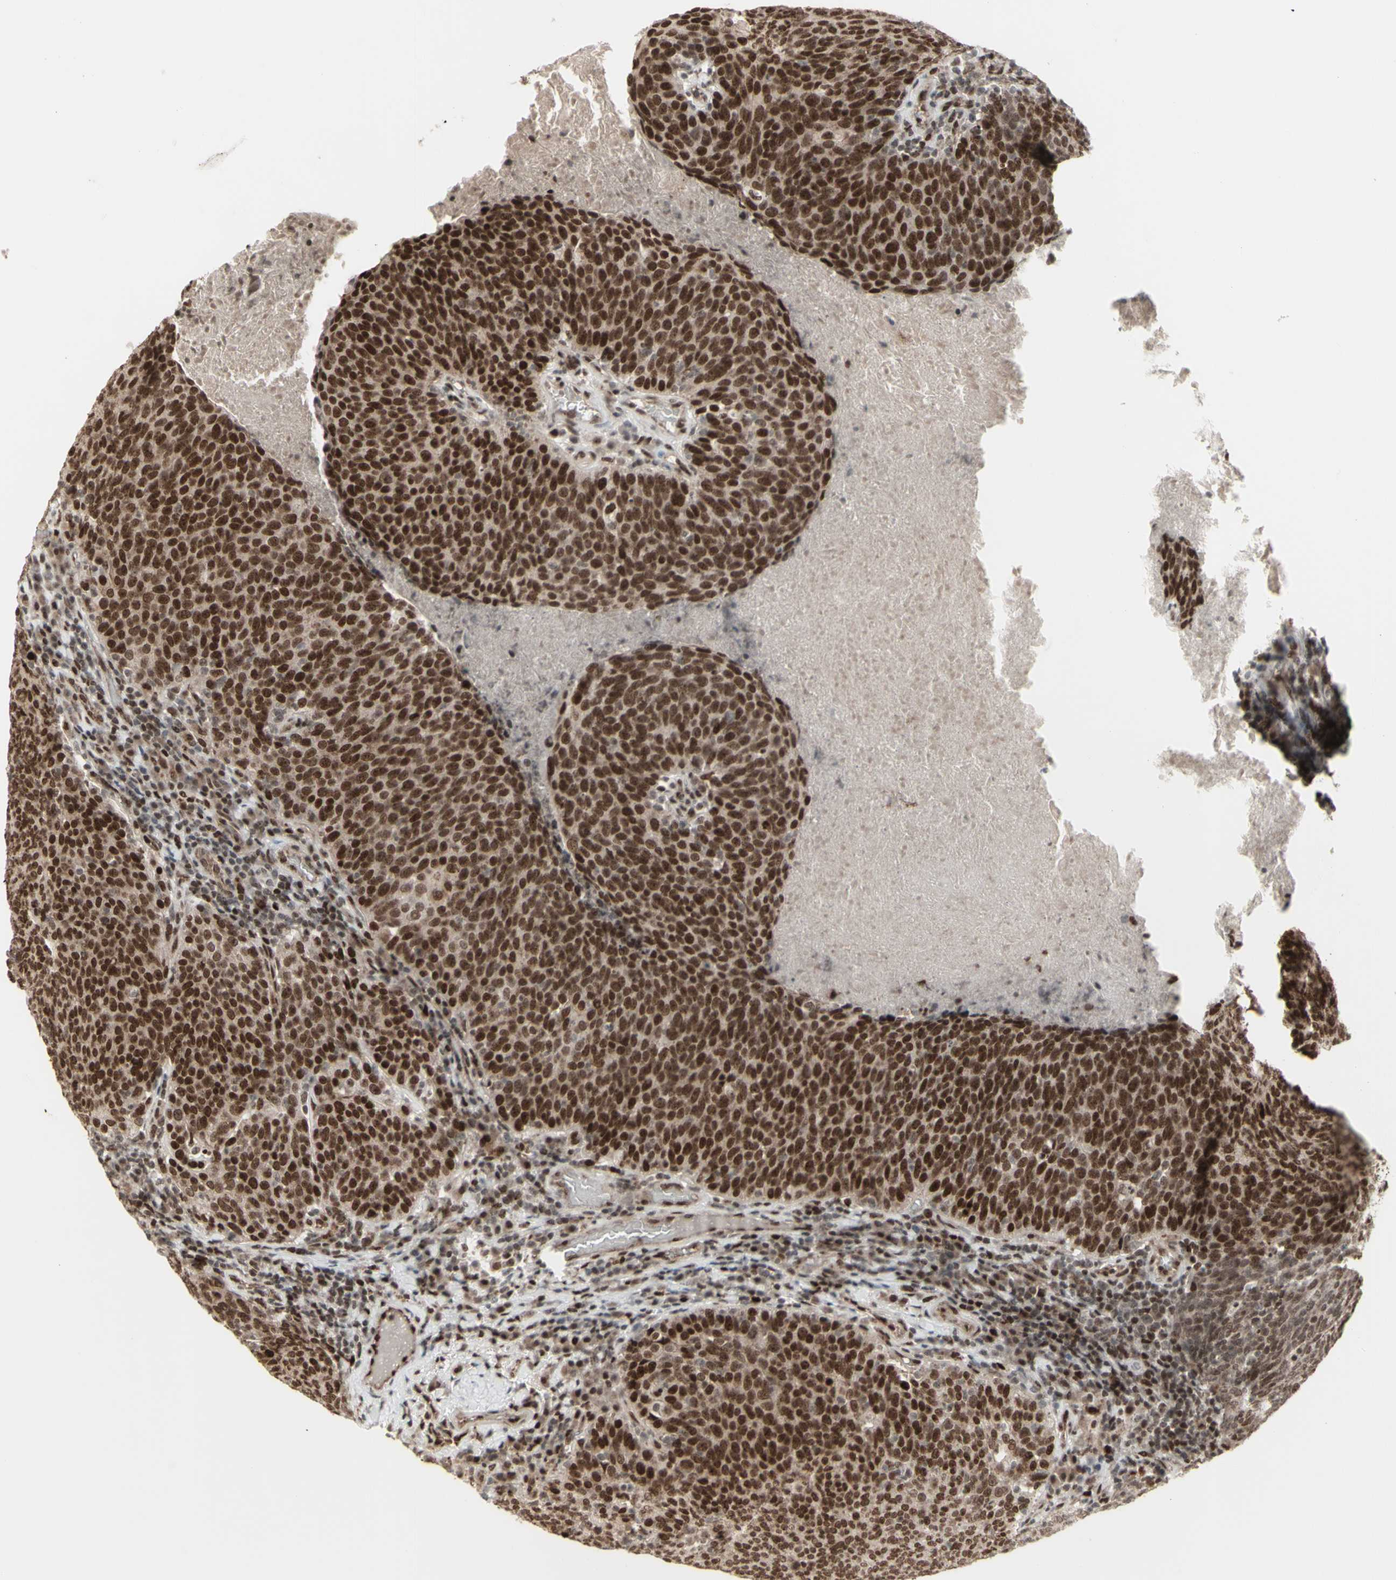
{"staining": {"intensity": "strong", "quantity": ">75%", "location": "cytoplasmic/membranous,nuclear"}, "tissue": "head and neck cancer", "cell_type": "Tumor cells", "image_type": "cancer", "snomed": [{"axis": "morphology", "description": "Squamous cell carcinoma, NOS"}, {"axis": "morphology", "description": "Squamous cell carcinoma, metastatic, NOS"}, {"axis": "topography", "description": "Lymph node"}, {"axis": "topography", "description": "Head-Neck"}], "caption": "Protein expression analysis of human head and neck cancer (metastatic squamous cell carcinoma) reveals strong cytoplasmic/membranous and nuclear positivity in about >75% of tumor cells. Using DAB (3,3'-diaminobenzidine) (brown) and hematoxylin (blue) stains, captured at high magnification using brightfield microscopy.", "gene": "CBX1", "patient": {"sex": "male", "age": 62}}